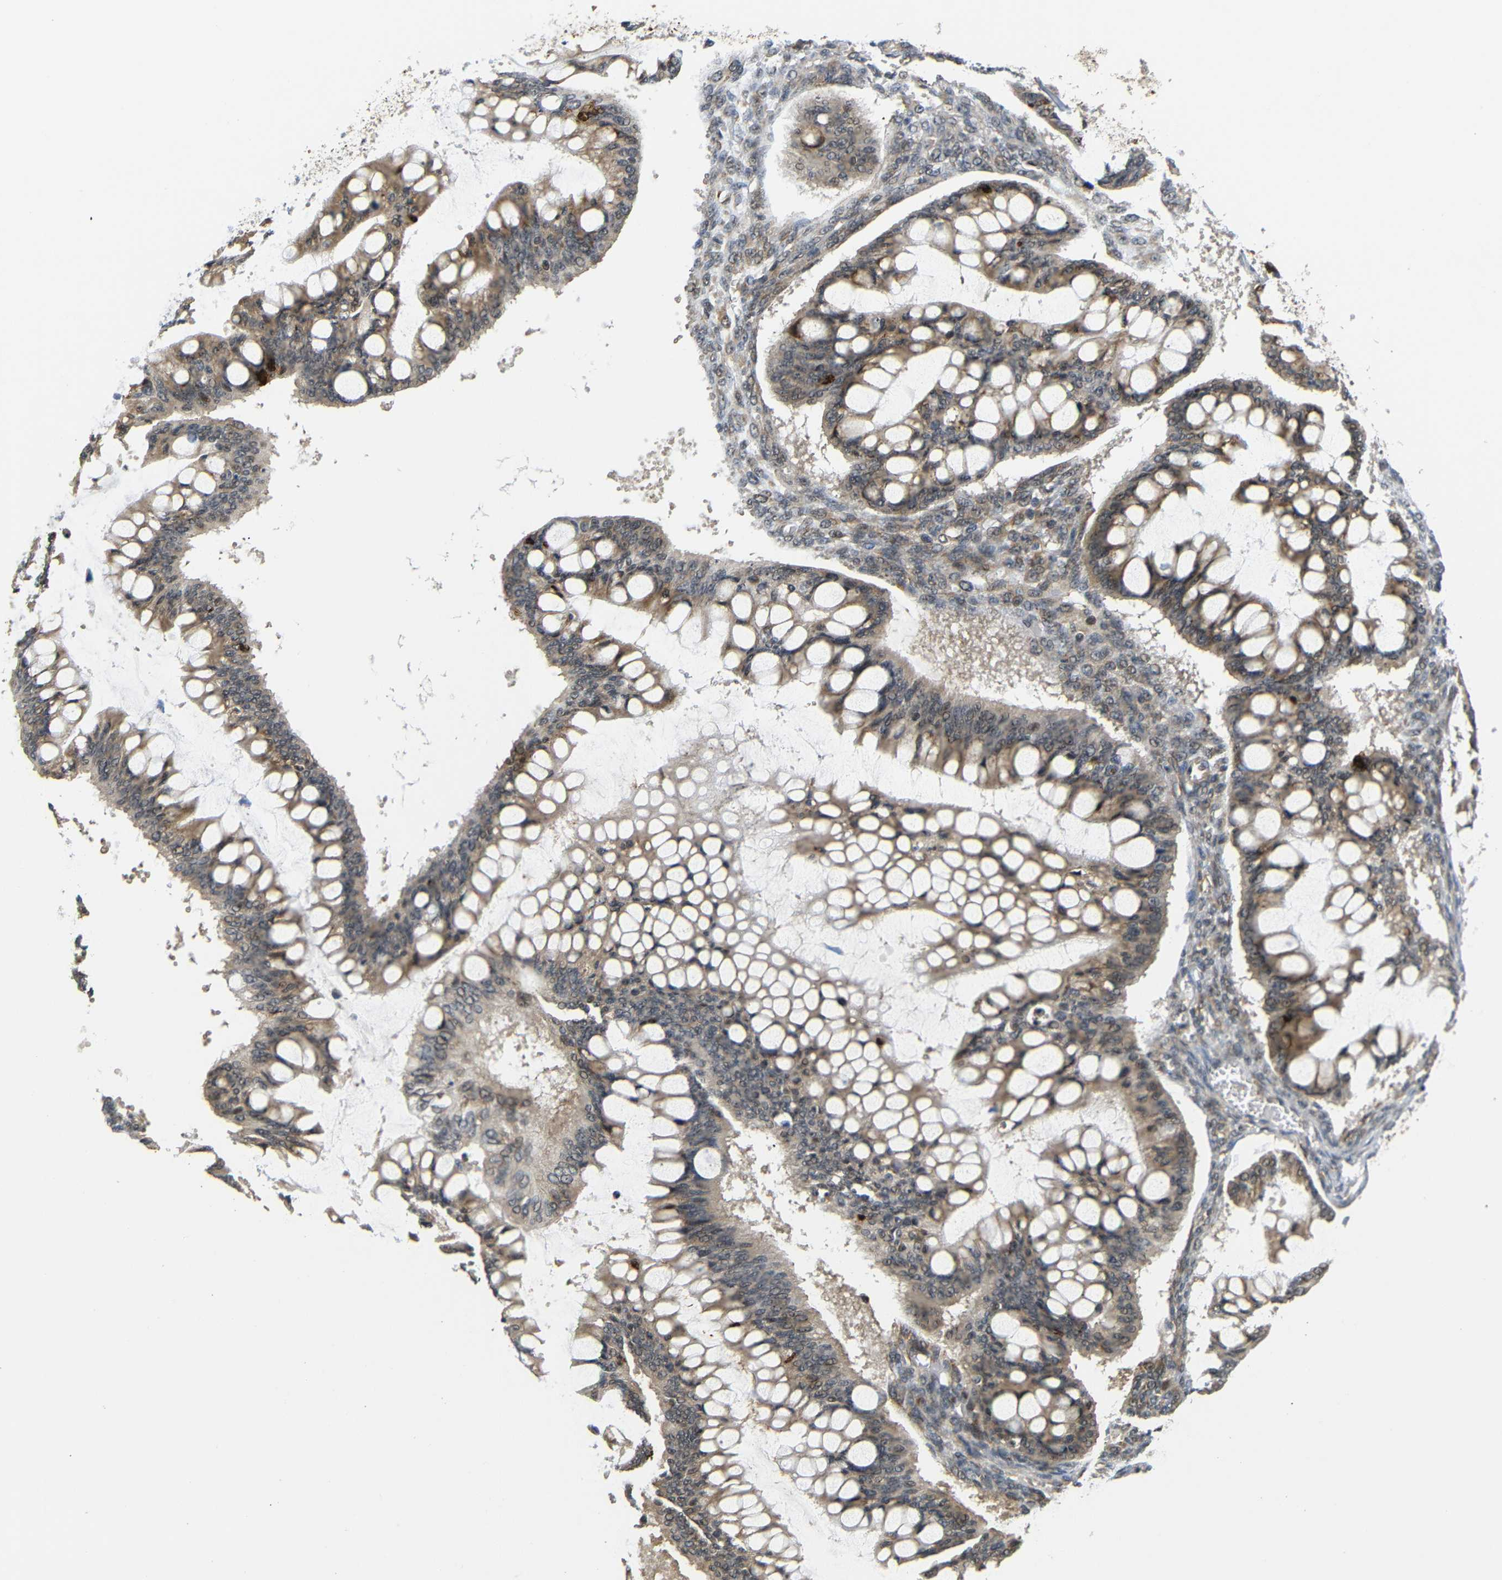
{"staining": {"intensity": "weak", "quantity": ">75%", "location": "cytoplasmic/membranous"}, "tissue": "ovarian cancer", "cell_type": "Tumor cells", "image_type": "cancer", "snomed": [{"axis": "morphology", "description": "Cystadenocarcinoma, mucinous, NOS"}, {"axis": "topography", "description": "Ovary"}], "caption": "Human ovarian cancer stained with a brown dye demonstrates weak cytoplasmic/membranous positive positivity in about >75% of tumor cells.", "gene": "GJA5", "patient": {"sex": "female", "age": 73}}